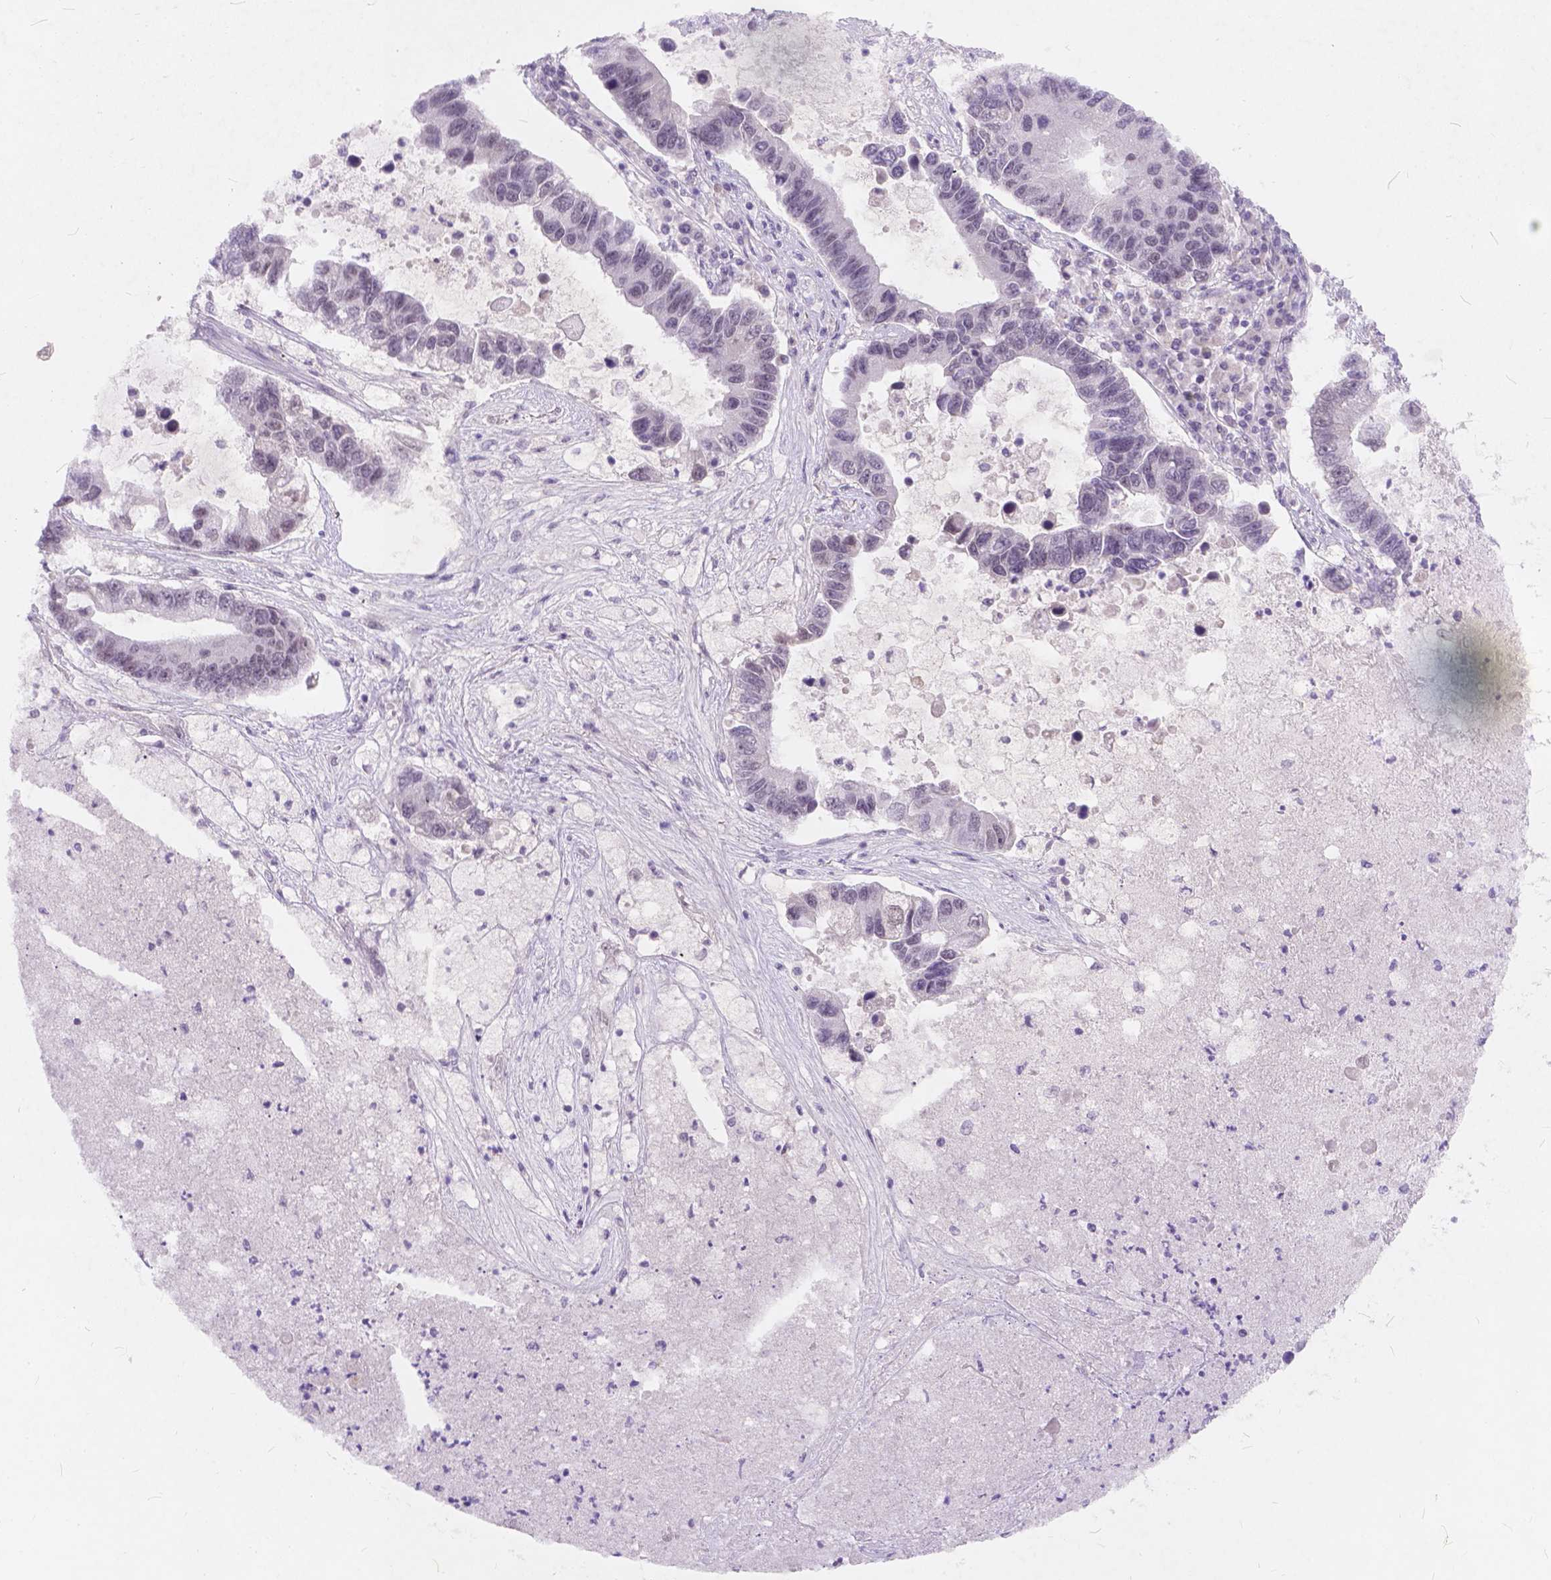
{"staining": {"intensity": "negative", "quantity": "none", "location": "none"}, "tissue": "lung cancer", "cell_type": "Tumor cells", "image_type": "cancer", "snomed": [{"axis": "morphology", "description": "Adenocarcinoma, NOS"}, {"axis": "topography", "description": "Bronchus"}, {"axis": "topography", "description": "Lung"}], "caption": "Histopathology image shows no significant protein positivity in tumor cells of adenocarcinoma (lung).", "gene": "FAM53A", "patient": {"sex": "female", "age": 51}}